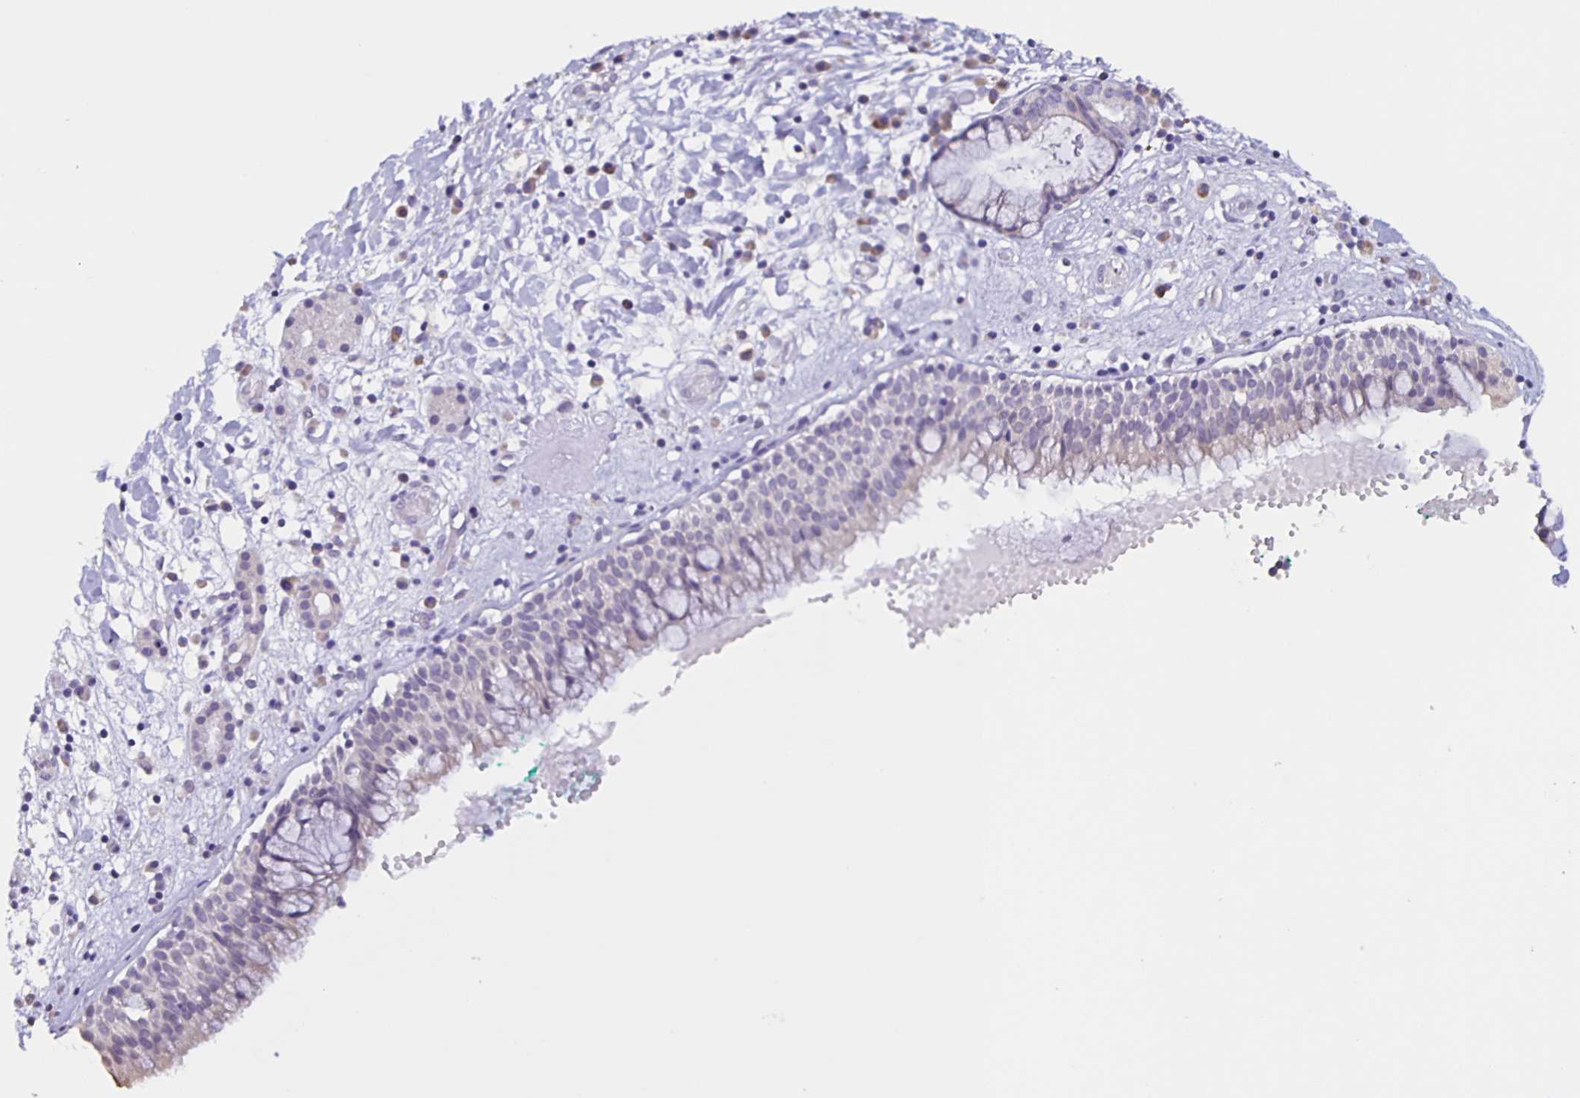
{"staining": {"intensity": "negative", "quantity": "none", "location": "none"}, "tissue": "nasopharynx", "cell_type": "Respiratory epithelial cells", "image_type": "normal", "snomed": [{"axis": "morphology", "description": "Normal tissue, NOS"}, {"axis": "morphology", "description": "Basal cell carcinoma"}, {"axis": "topography", "description": "Cartilage tissue"}, {"axis": "topography", "description": "Nasopharynx"}, {"axis": "topography", "description": "Oral tissue"}], "caption": "This is an immunohistochemistry (IHC) micrograph of normal human nasopharynx. There is no expression in respiratory epithelial cells.", "gene": "SLC12A3", "patient": {"sex": "female", "age": 77}}